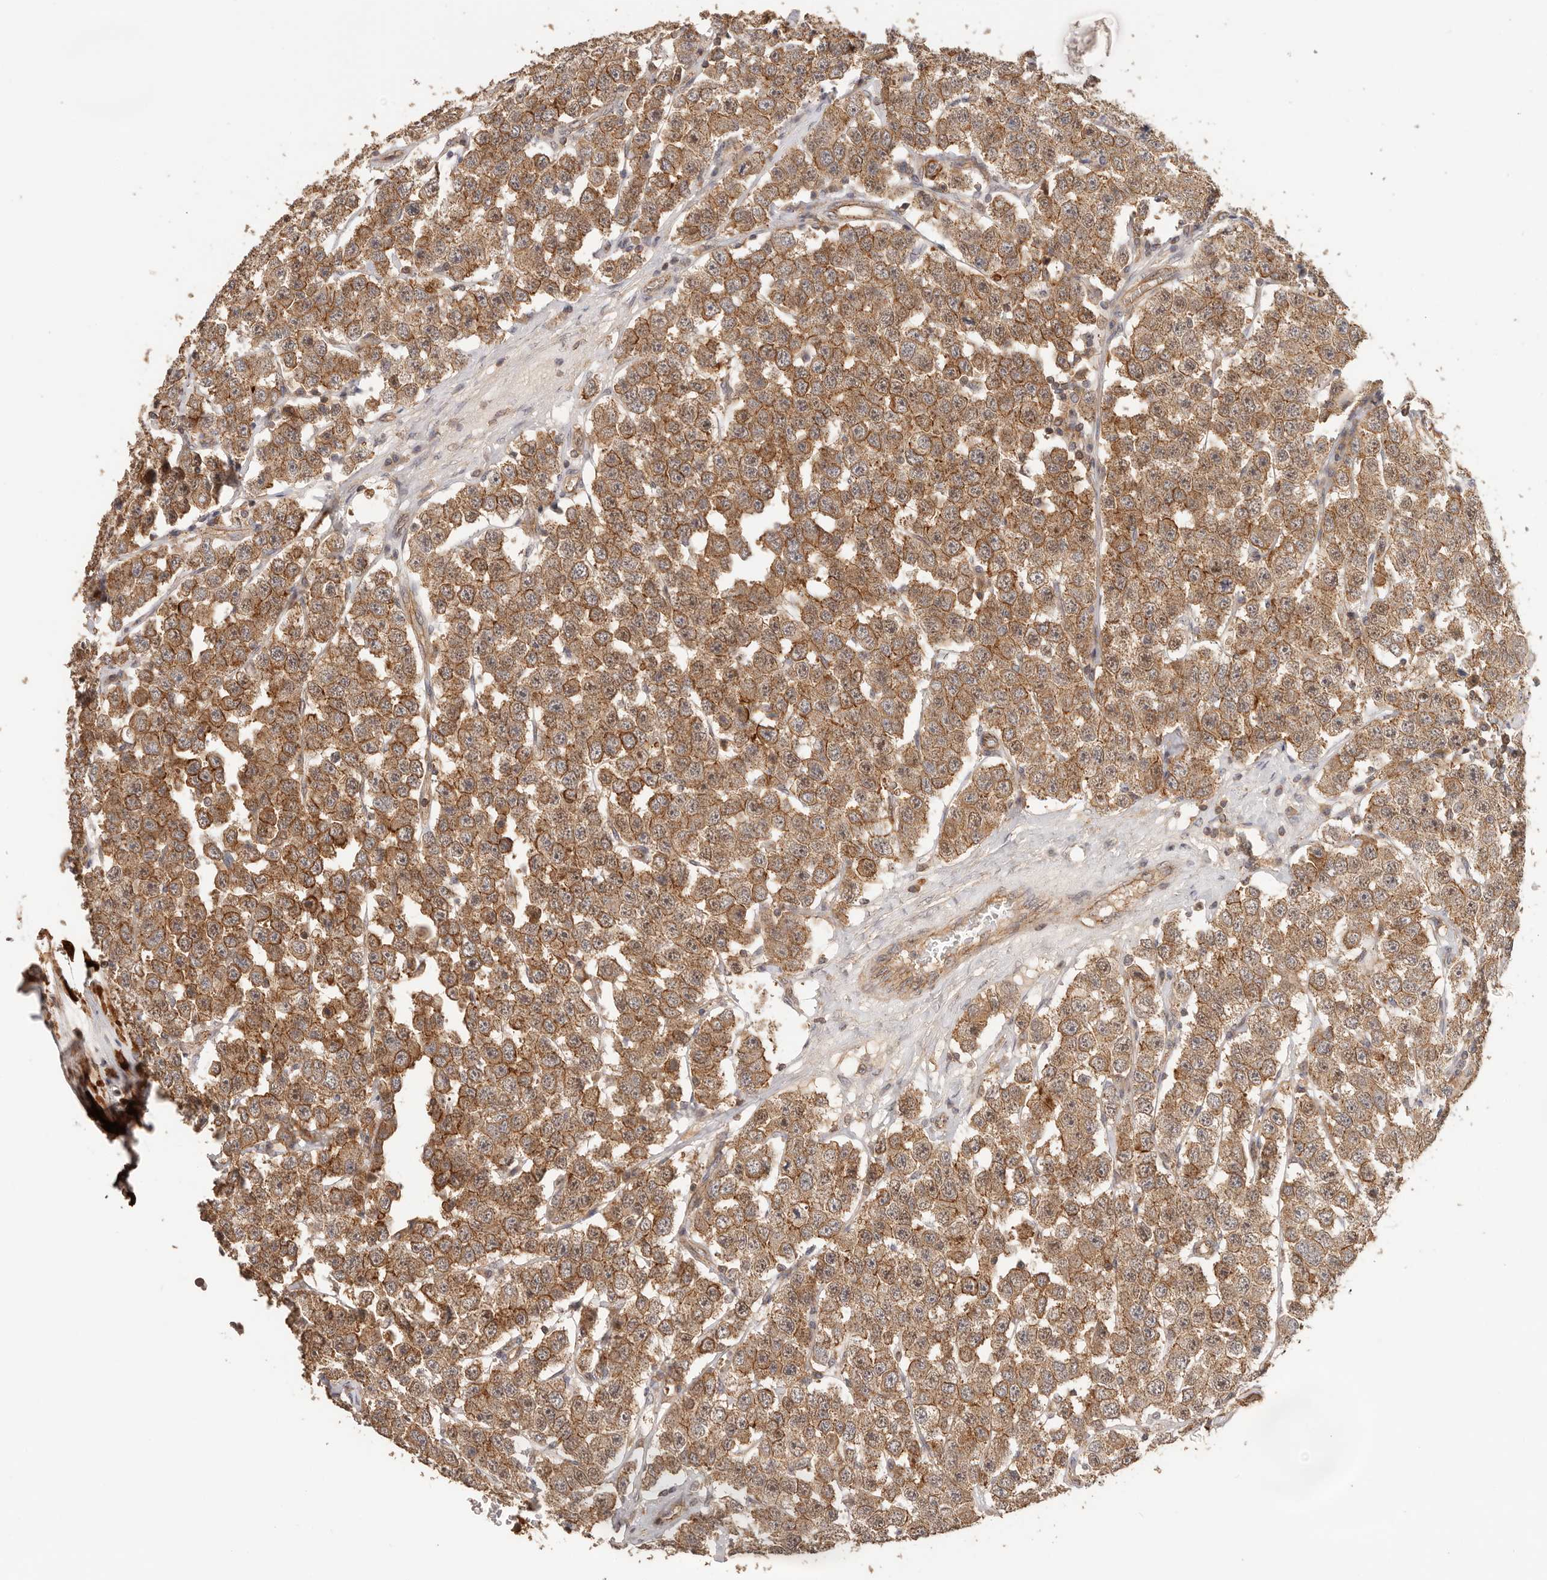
{"staining": {"intensity": "moderate", "quantity": ">75%", "location": "cytoplasmic/membranous"}, "tissue": "testis cancer", "cell_type": "Tumor cells", "image_type": "cancer", "snomed": [{"axis": "morphology", "description": "Seminoma, NOS"}, {"axis": "topography", "description": "Testis"}], "caption": "Tumor cells display medium levels of moderate cytoplasmic/membranous positivity in about >75% of cells in seminoma (testis).", "gene": "AFDN", "patient": {"sex": "male", "age": 28}}